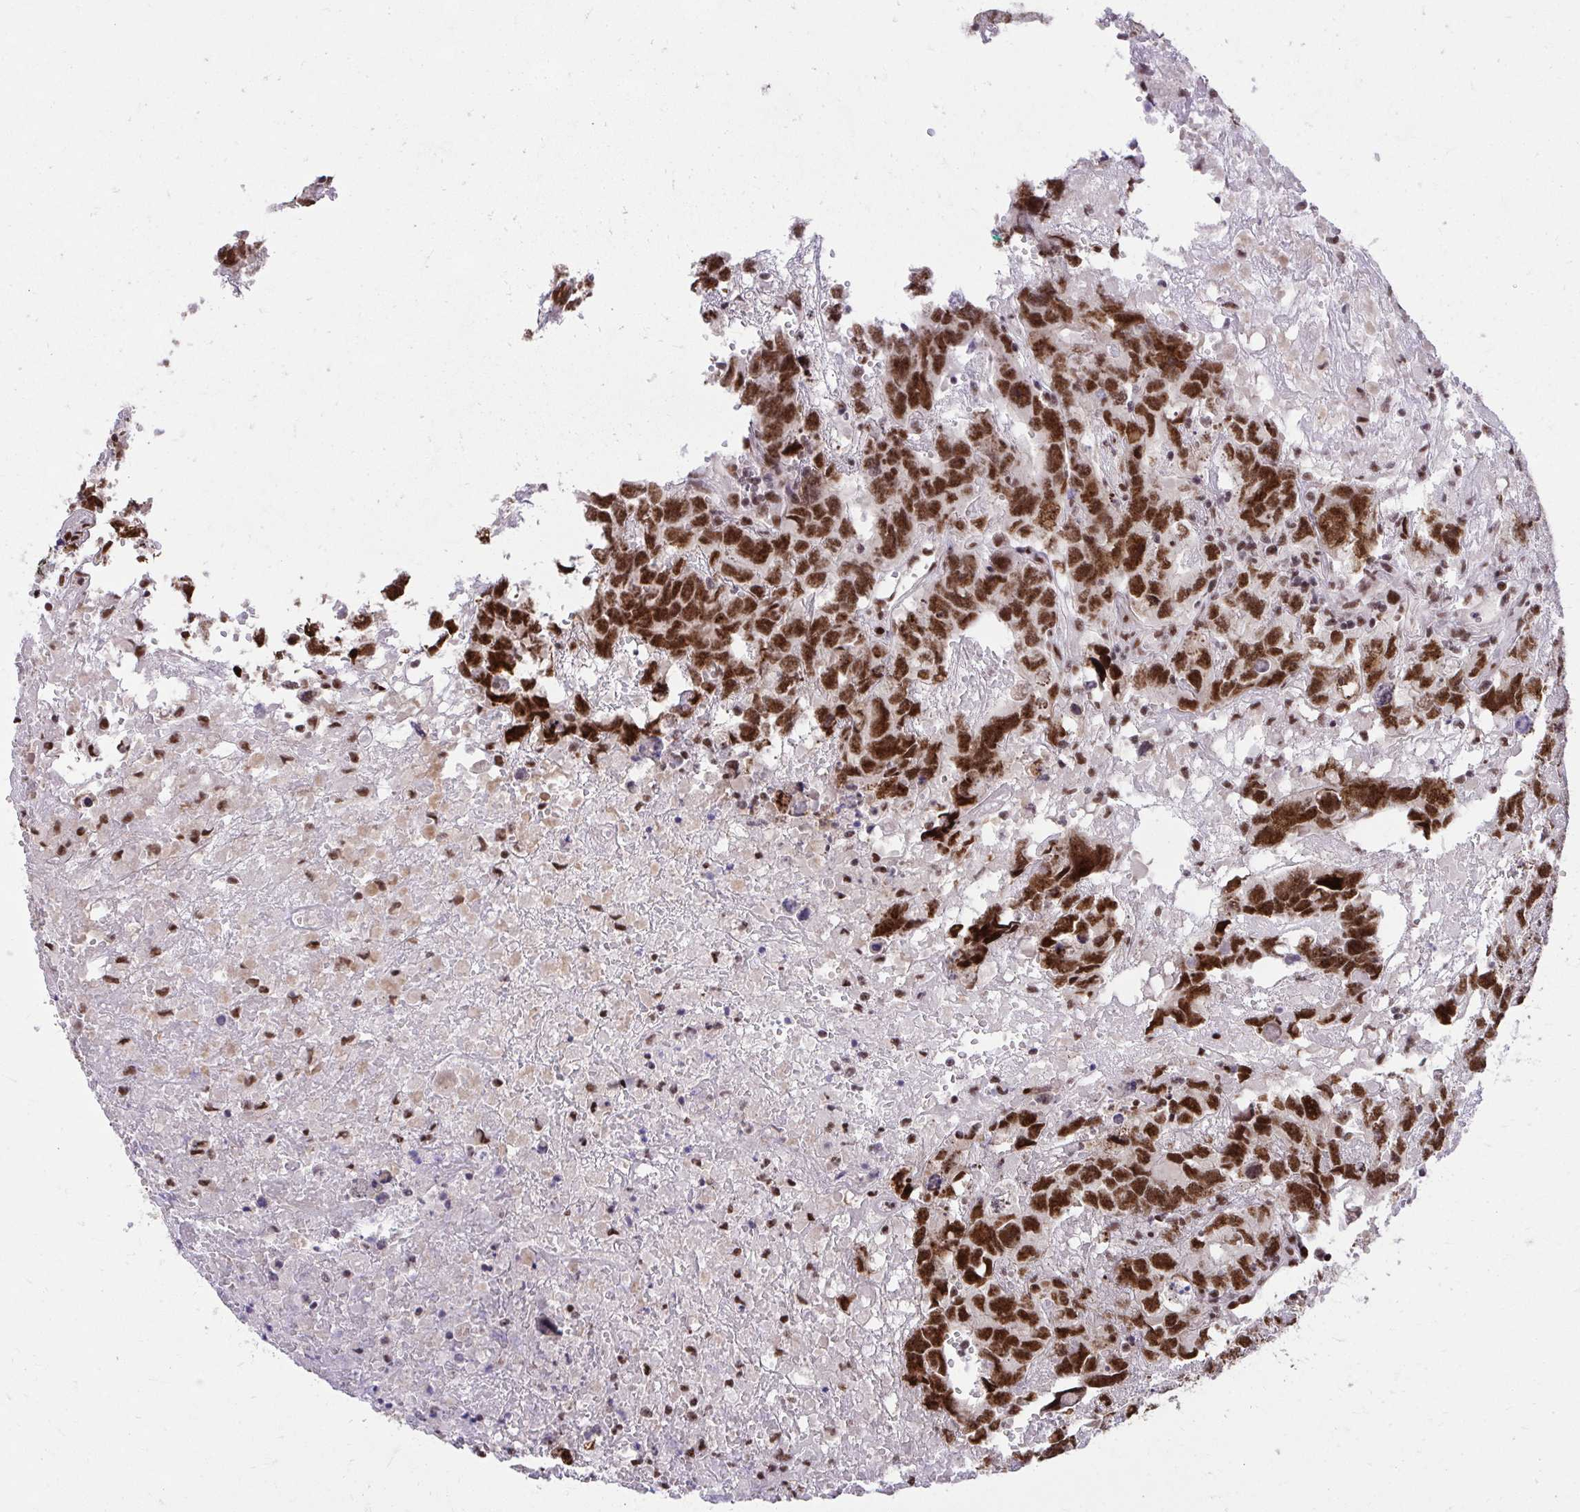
{"staining": {"intensity": "strong", "quantity": ">75%", "location": "nuclear"}, "tissue": "testis cancer", "cell_type": "Tumor cells", "image_type": "cancer", "snomed": [{"axis": "morphology", "description": "Carcinoma, Embryonal, NOS"}, {"axis": "topography", "description": "Testis"}], "caption": "Brown immunohistochemical staining in human testis cancer (embryonal carcinoma) demonstrates strong nuclear expression in about >75% of tumor cells.", "gene": "SYNE4", "patient": {"sex": "male", "age": 45}}